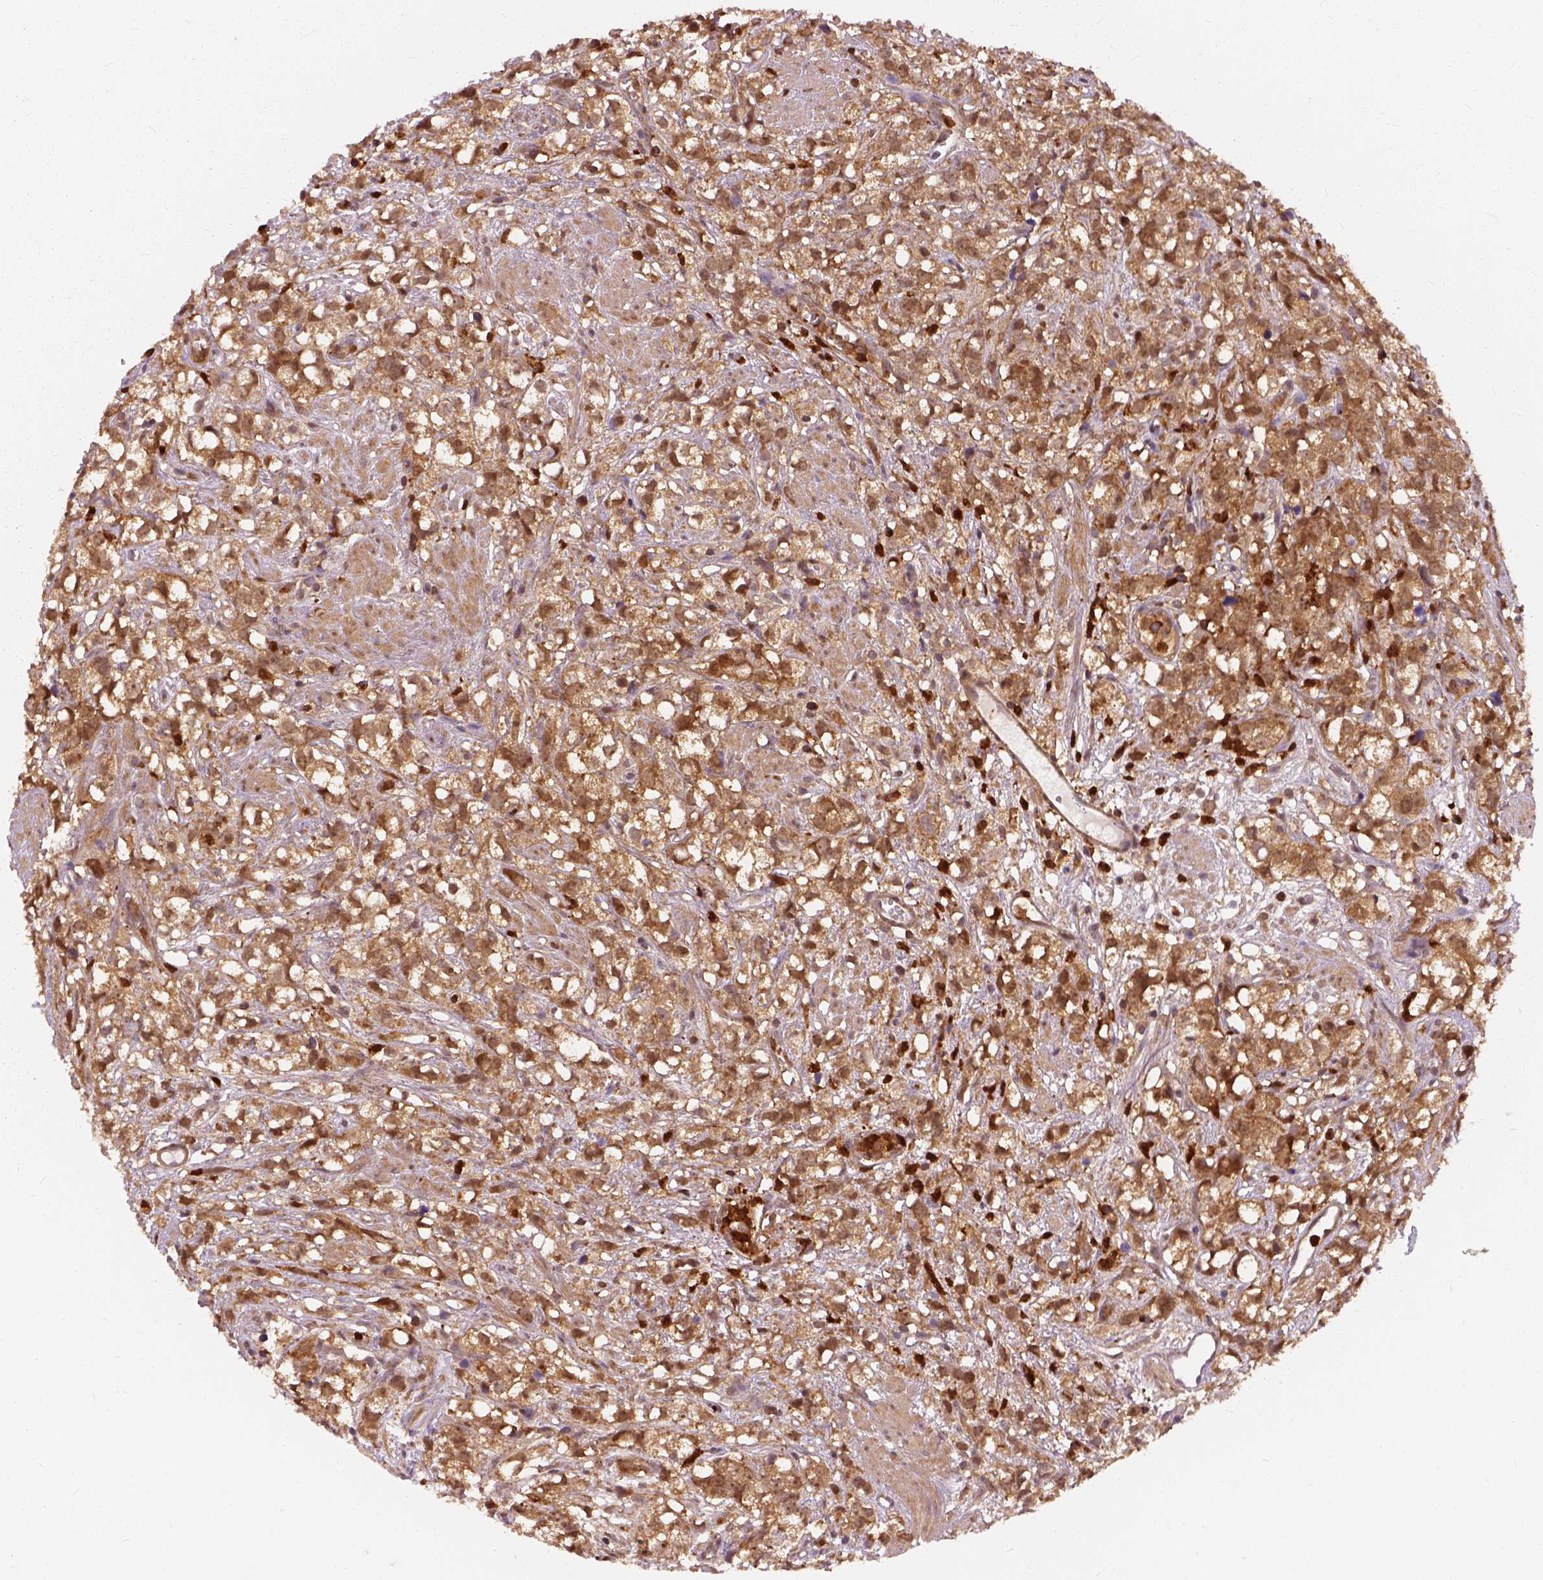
{"staining": {"intensity": "moderate", "quantity": ">75%", "location": "cytoplasmic/membranous,nuclear"}, "tissue": "prostate cancer", "cell_type": "Tumor cells", "image_type": "cancer", "snomed": [{"axis": "morphology", "description": "Adenocarcinoma, High grade"}, {"axis": "topography", "description": "Prostate"}], "caption": "This is a histology image of IHC staining of adenocarcinoma (high-grade) (prostate), which shows moderate expression in the cytoplasmic/membranous and nuclear of tumor cells.", "gene": "GPI", "patient": {"sex": "male", "age": 68}}